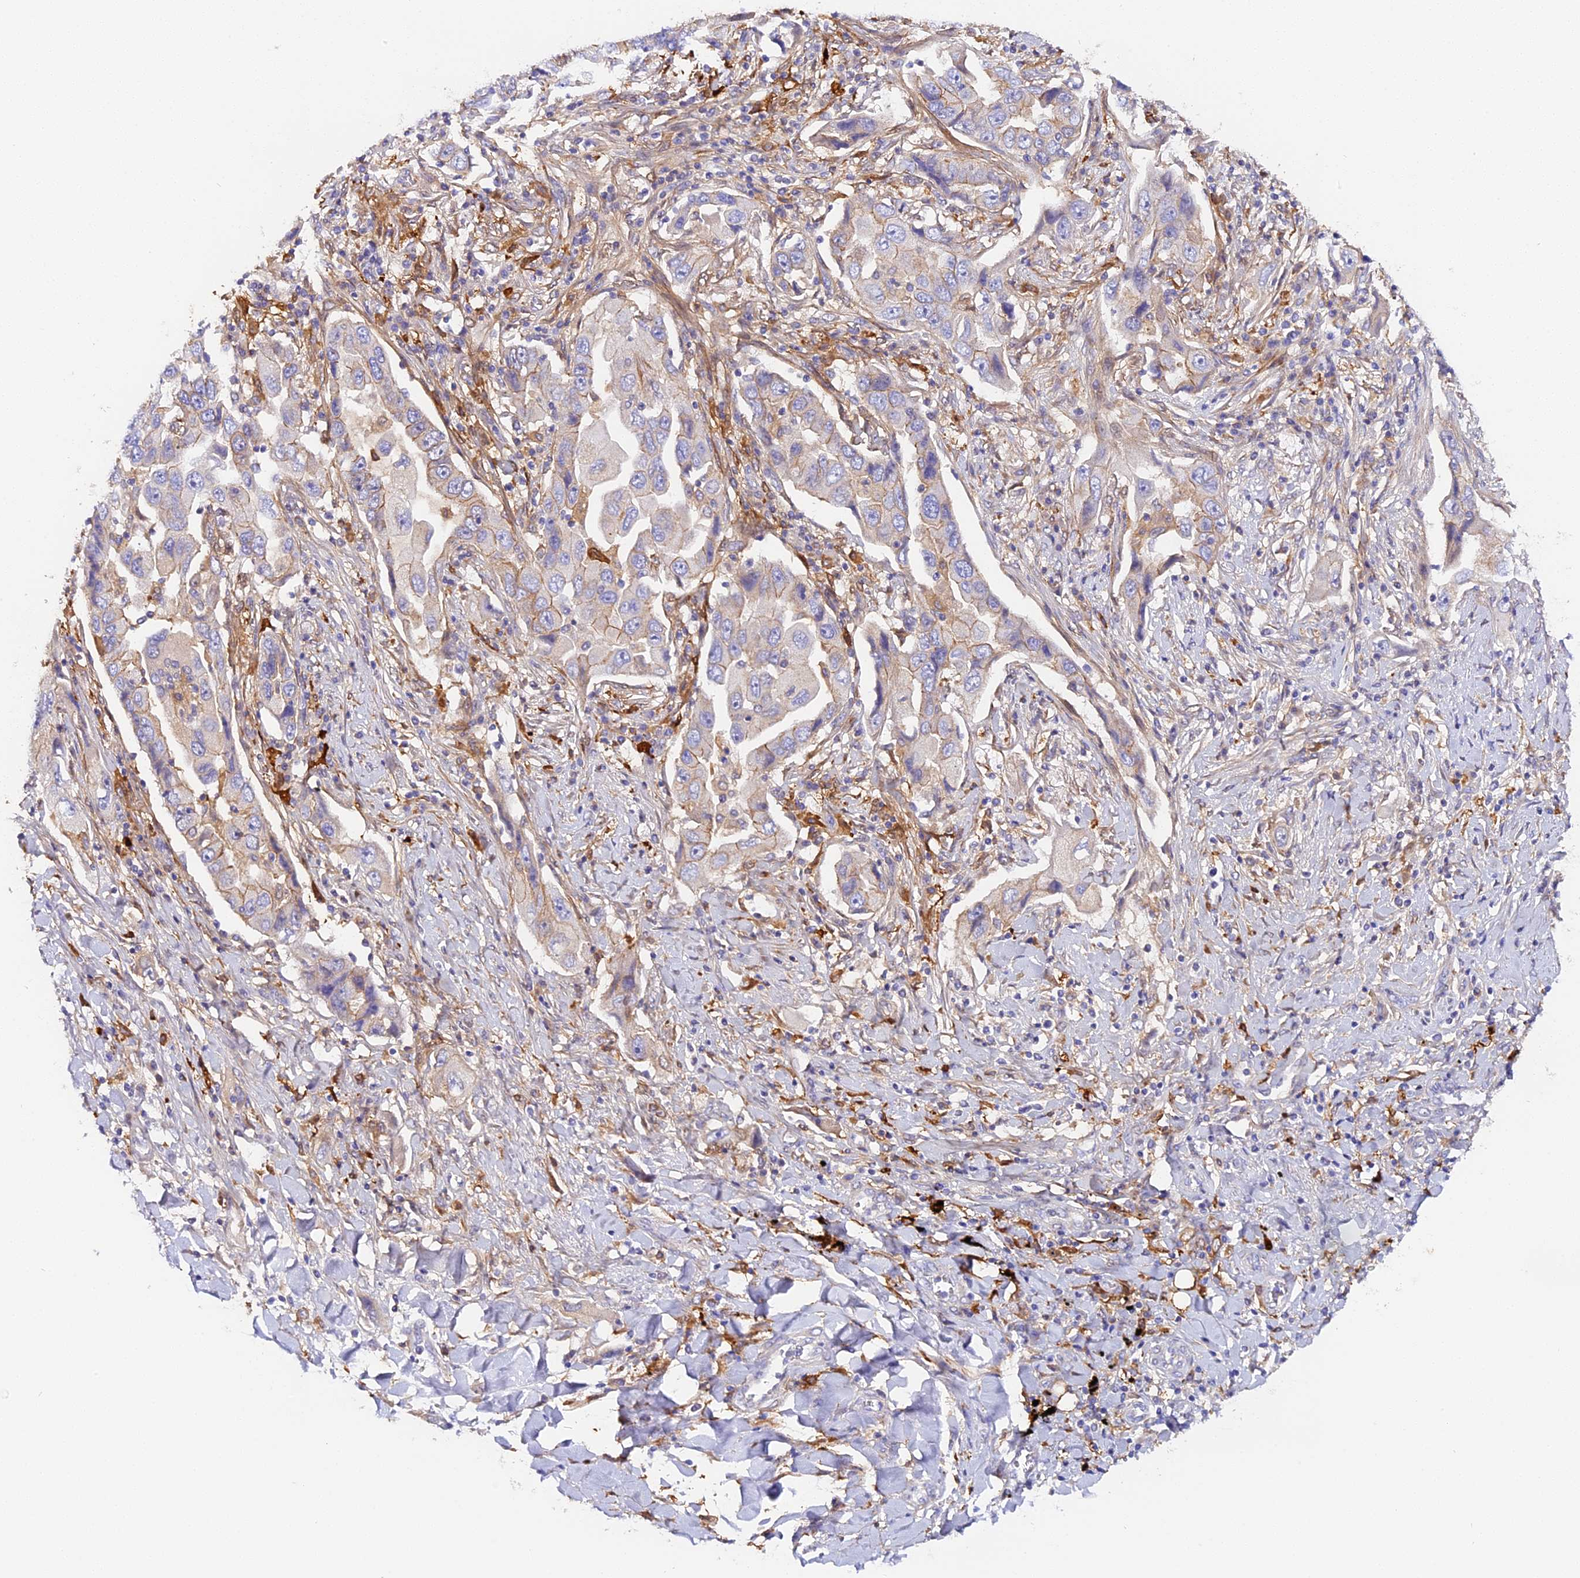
{"staining": {"intensity": "weak", "quantity": "<25%", "location": "cytoplasmic/membranous"}, "tissue": "lung cancer", "cell_type": "Tumor cells", "image_type": "cancer", "snomed": [{"axis": "morphology", "description": "Adenocarcinoma, NOS"}, {"axis": "topography", "description": "Lung"}], "caption": "High magnification brightfield microscopy of lung adenocarcinoma stained with DAB (3,3'-diaminobenzidine) (brown) and counterstained with hematoxylin (blue): tumor cells show no significant positivity.", "gene": "KATNB1", "patient": {"sex": "female", "age": 65}}